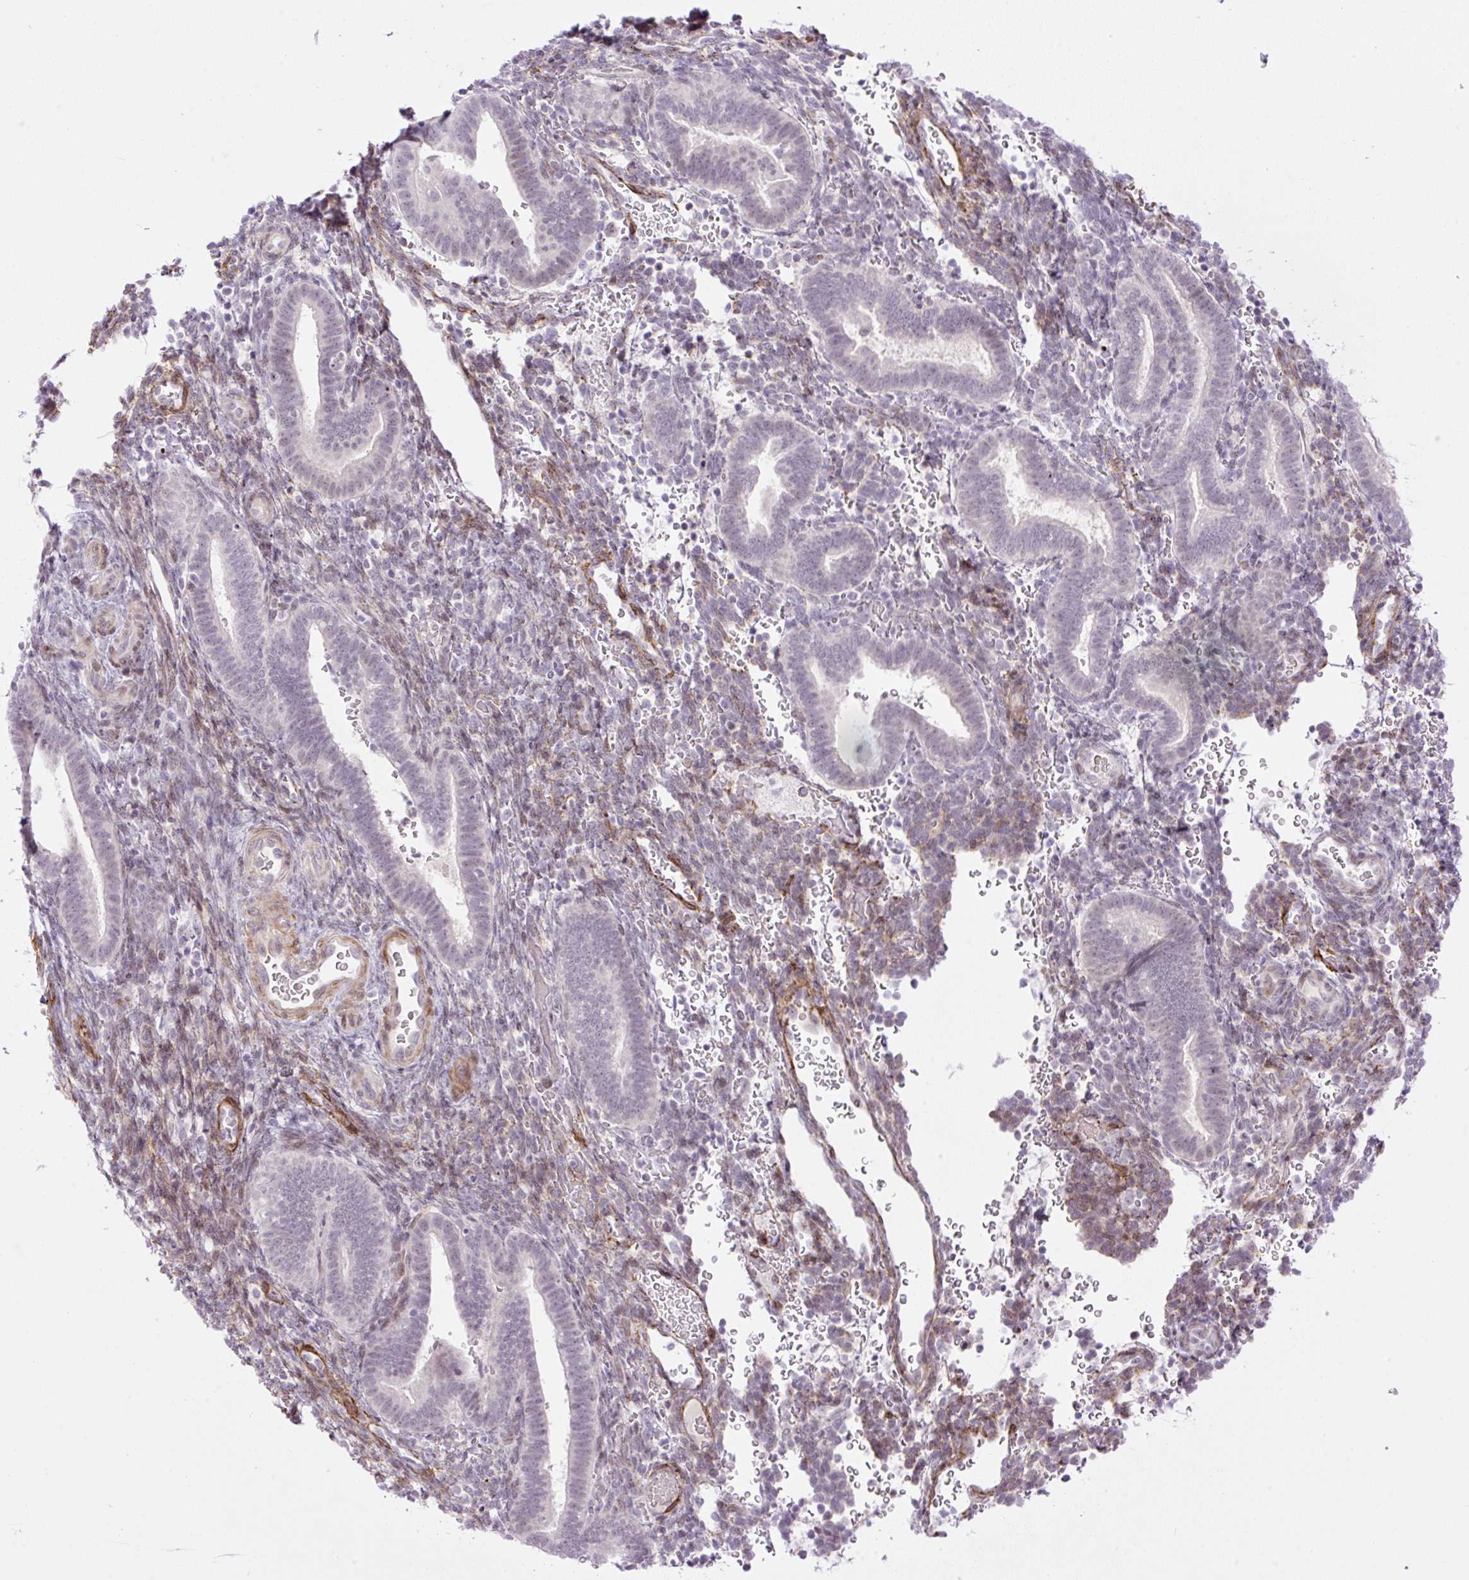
{"staining": {"intensity": "weak", "quantity": "<25%", "location": "nuclear"}, "tissue": "endometrium", "cell_type": "Cells in endometrial stroma", "image_type": "normal", "snomed": [{"axis": "morphology", "description": "Normal tissue, NOS"}, {"axis": "topography", "description": "Endometrium"}], "caption": "This histopathology image is of normal endometrium stained with immunohistochemistry (IHC) to label a protein in brown with the nuclei are counter-stained blue. There is no expression in cells in endometrial stroma. (DAB (3,3'-diaminobenzidine) IHC visualized using brightfield microscopy, high magnification).", "gene": "ENSG00000268750", "patient": {"sex": "female", "age": 34}}